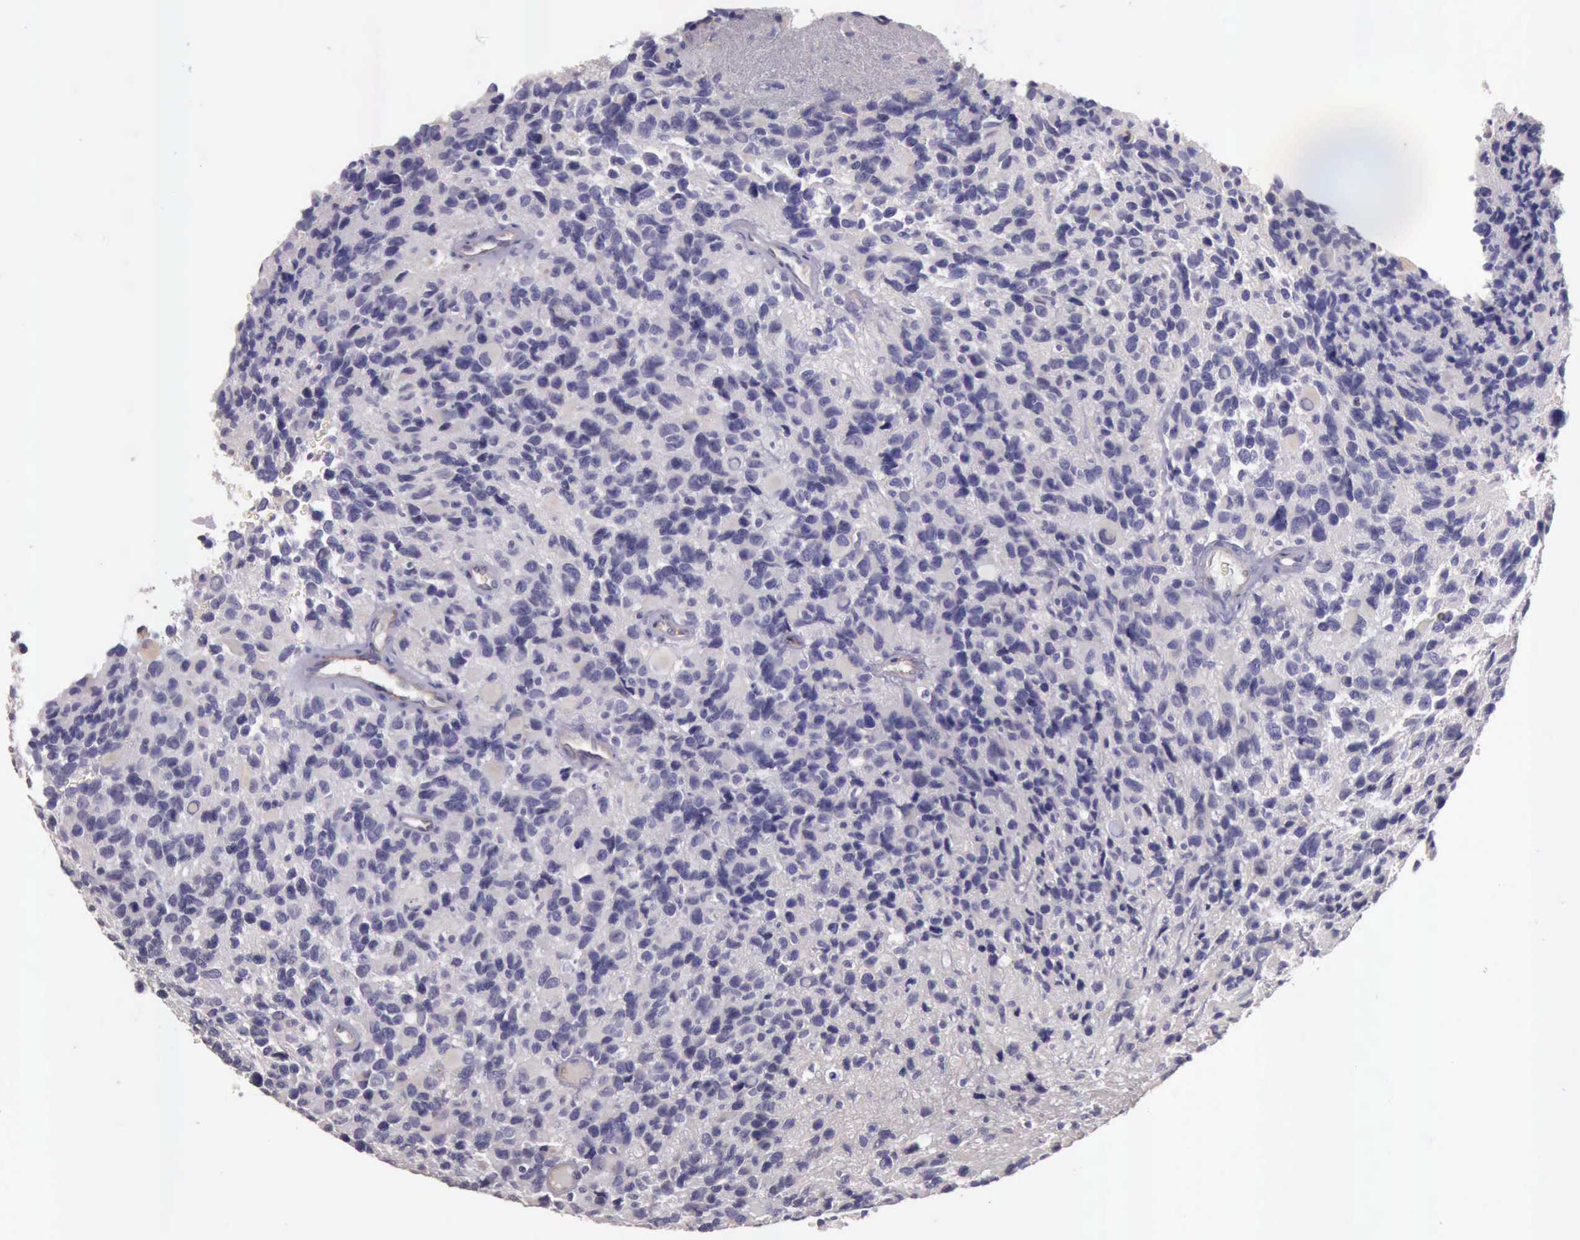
{"staining": {"intensity": "negative", "quantity": "none", "location": "none"}, "tissue": "glioma", "cell_type": "Tumor cells", "image_type": "cancer", "snomed": [{"axis": "morphology", "description": "Glioma, malignant, High grade"}, {"axis": "topography", "description": "Brain"}], "caption": "Protein analysis of glioma exhibits no significant staining in tumor cells.", "gene": "TCEANC", "patient": {"sex": "male", "age": 77}}